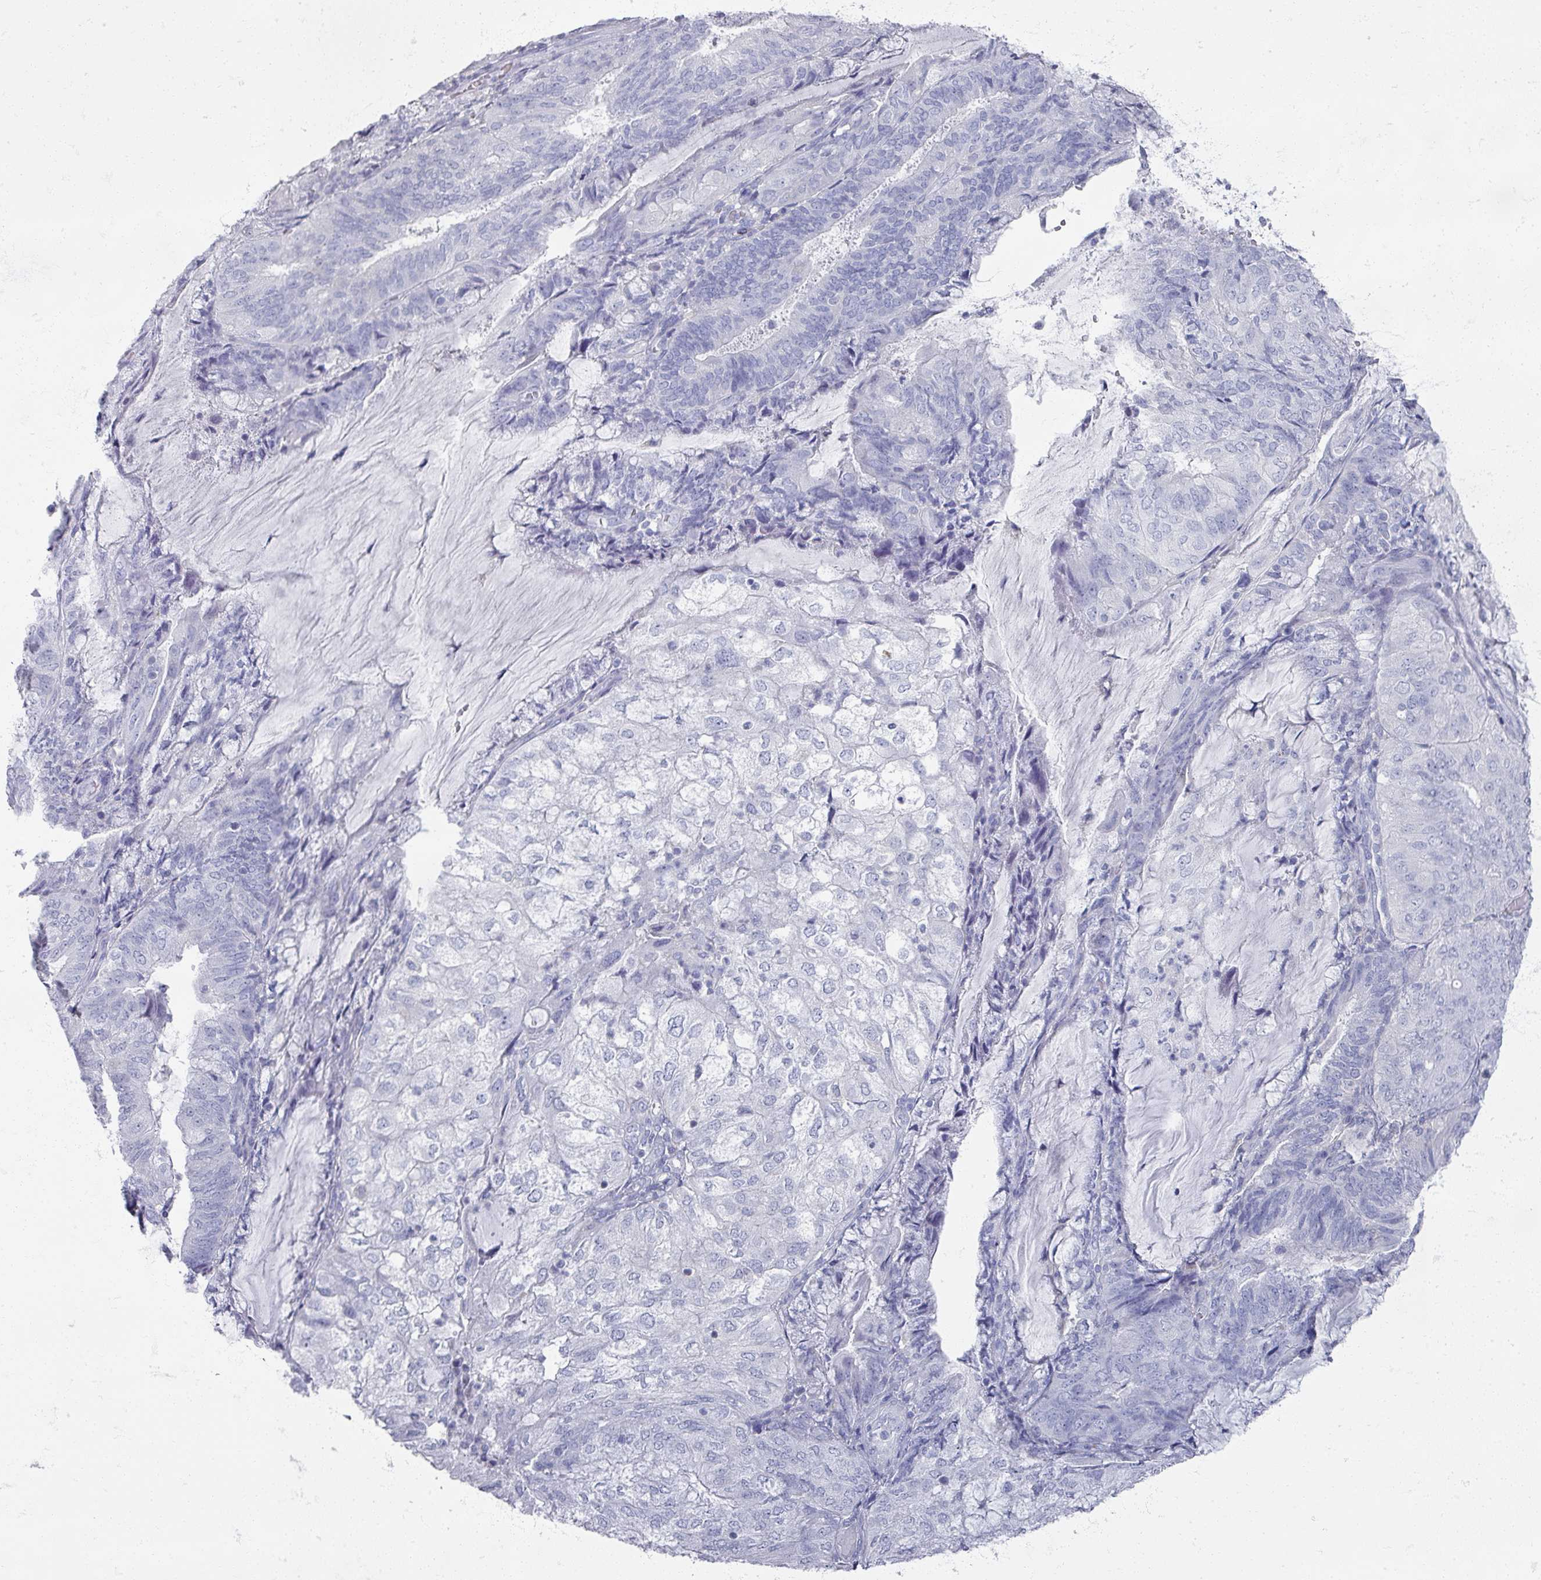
{"staining": {"intensity": "negative", "quantity": "none", "location": "none"}, "tissue": "endometrial cancer", "cell_type": "Tumor cells", "image_type": "cancer", "snomed": [{"axis": "morphology", "description": "Adenocarcinoma, NOS"}, {"axis": "topography", "description": "Endometrium"}], "caption": "There is no significant expression in tumor cells of adenocarcinoma (endometrial). (DAB immunohistochemistry (IHC) with hematoxylin counter stain).", "gene": "OMG", "patient": {"sex": "female", "age": 81}}